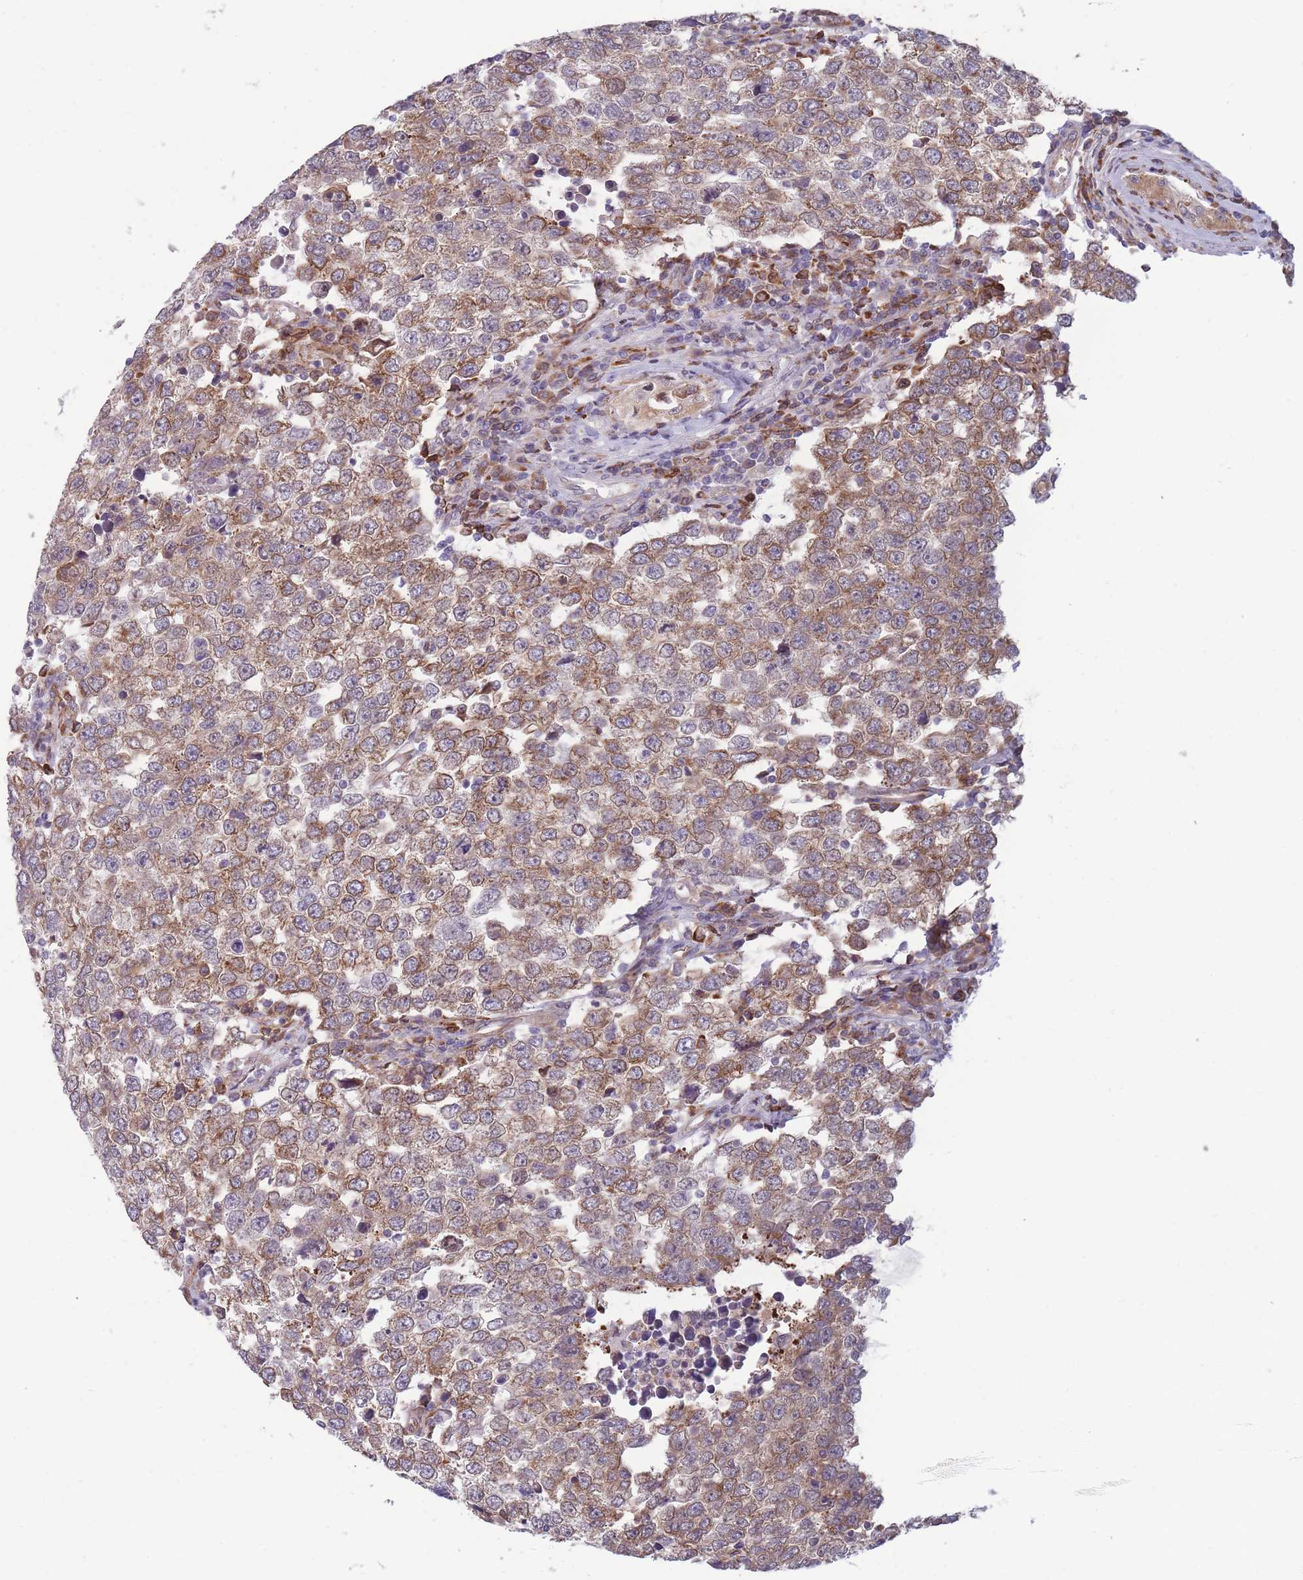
{"staining": {"intensity": "moderate", "quantity": ">75%", "location": "cytoplasmic/membranous"}, "tissue": "testis cancer", "cell_type": "Tumor cells", "image_type": "cancer", "snomed": [{"axis": "morphology", "description": "Seminoma, NOS"}, {"axis": "morphology", "description": "Carcinoma, Embryonal, NOS"}, {"axis": "topography", "description": "Testis"}], "caption": "DAB immunohistochemical staining of human testis seminoma reveals moderate cytoplasmic/membranous protein positivity in approximately >75% of tumor cells.", "gene": "TMEM121", "patient": {"sex": "male", "age": 28}}